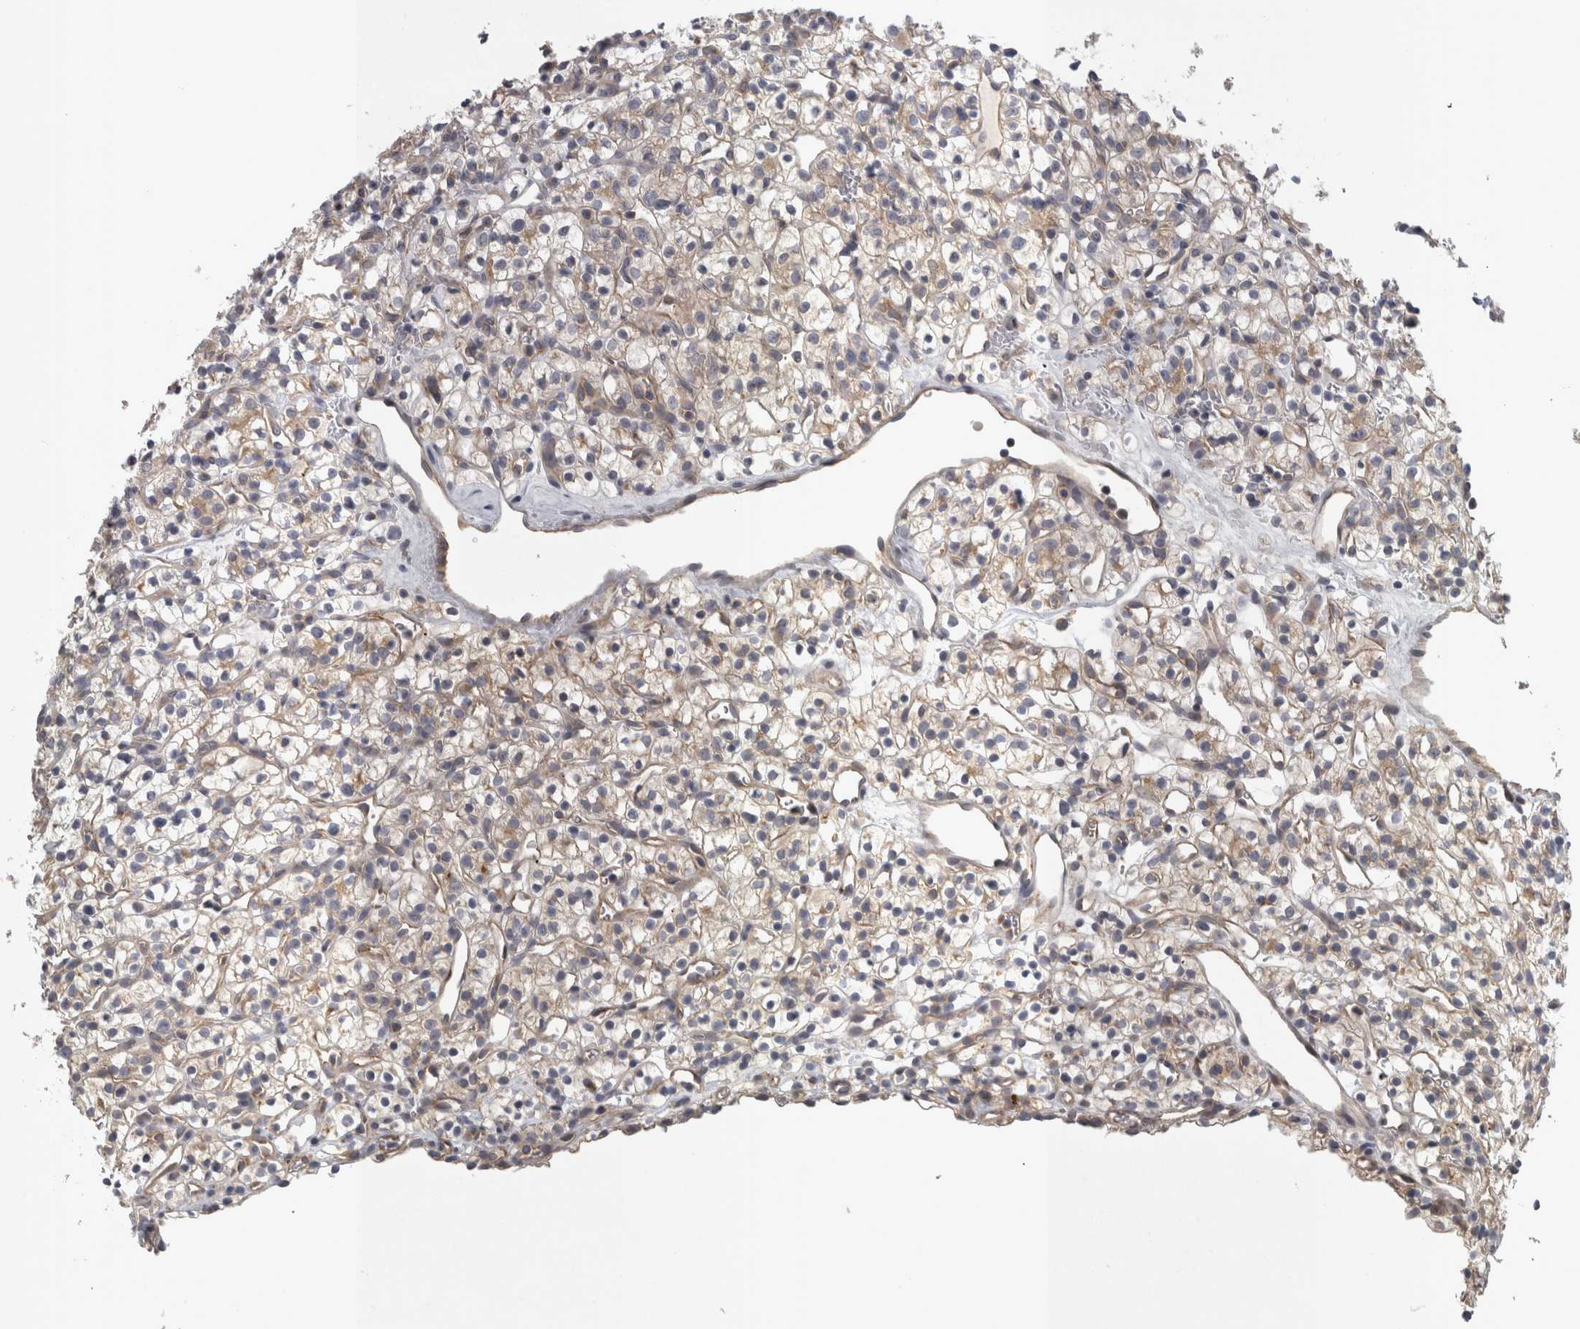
{"staining": {"intensity": "weak", "quantity": "<25%", "location": "cytoplasmic/membranous"}, "tissue": "renal cancer", "cell_type": "Tumor cells", "image_type": "cancer", "snomed": [{"axis": "morphology", "description": "Adenocarcinoma, NOS"}, {"axis": "topography", "description": "Kidney"}], "caption": "Photomicrograph shows no significant protein staining in tumor cells of renal cancer. (Stains: DAB immunohistochemistry with hematoxylin counter stain, Microscopy: brightfield microscopy at high magnification).", "gene": "LYZL6", "patient": {"sex": "female", "age": 57}}